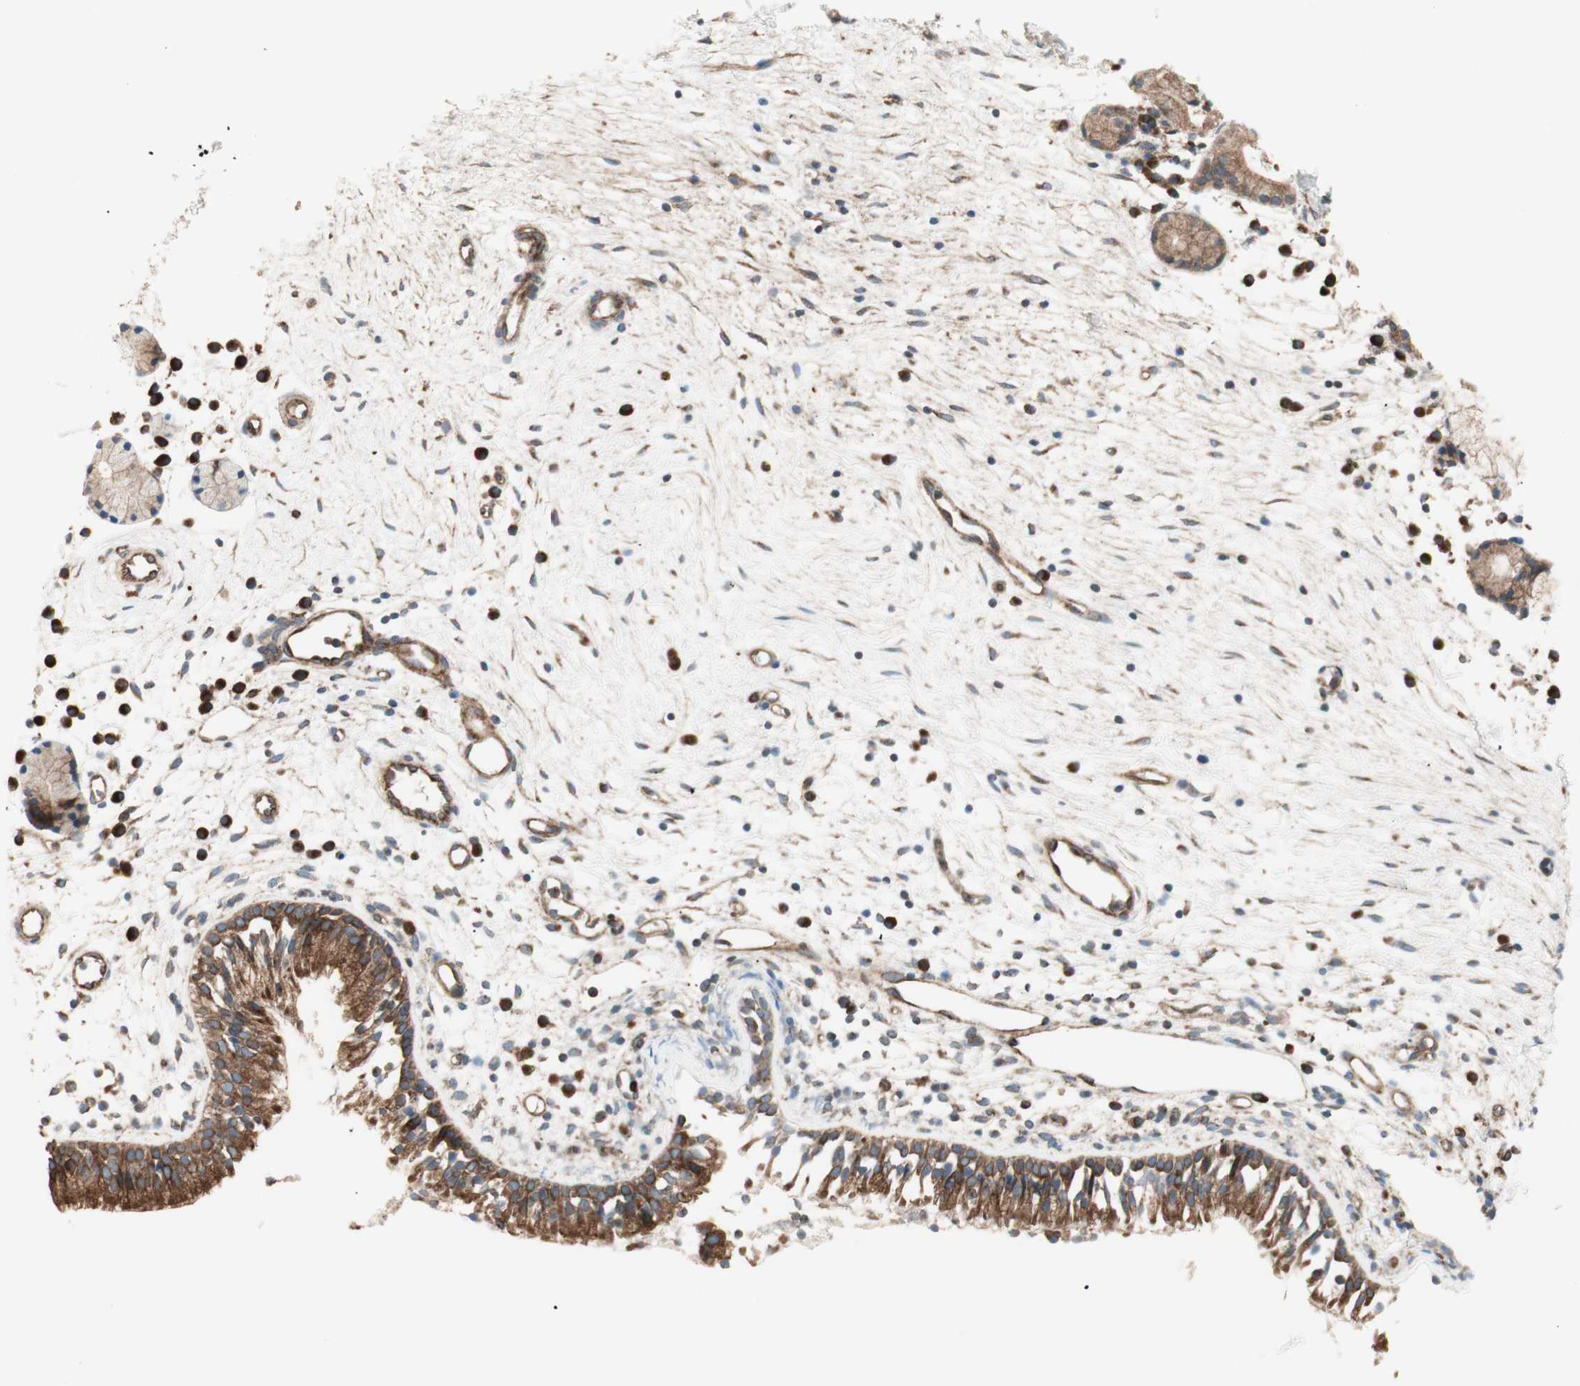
{"staining": {"intensity": "strong", "quantity": ">75%", "location": "cytoplasmic/membranous"}, "tissue": "nasopharynx", "cell_type": "Respiratory epithelial cells", "image_type": "normal", "snomed": [{"axis": "morphology", "description": "Normal tissue, NOS"}, {"axis": "topography", "description": "Nasopharynx"}], "caption": "A high amount of strong cytoplasmic/membranous positivity is appreciated in about >75% of respiratory epithelial cells in unremarkable nasopharynx.", "gene": "RAB5A", "patient": {"sex": "male", "age": 21}}